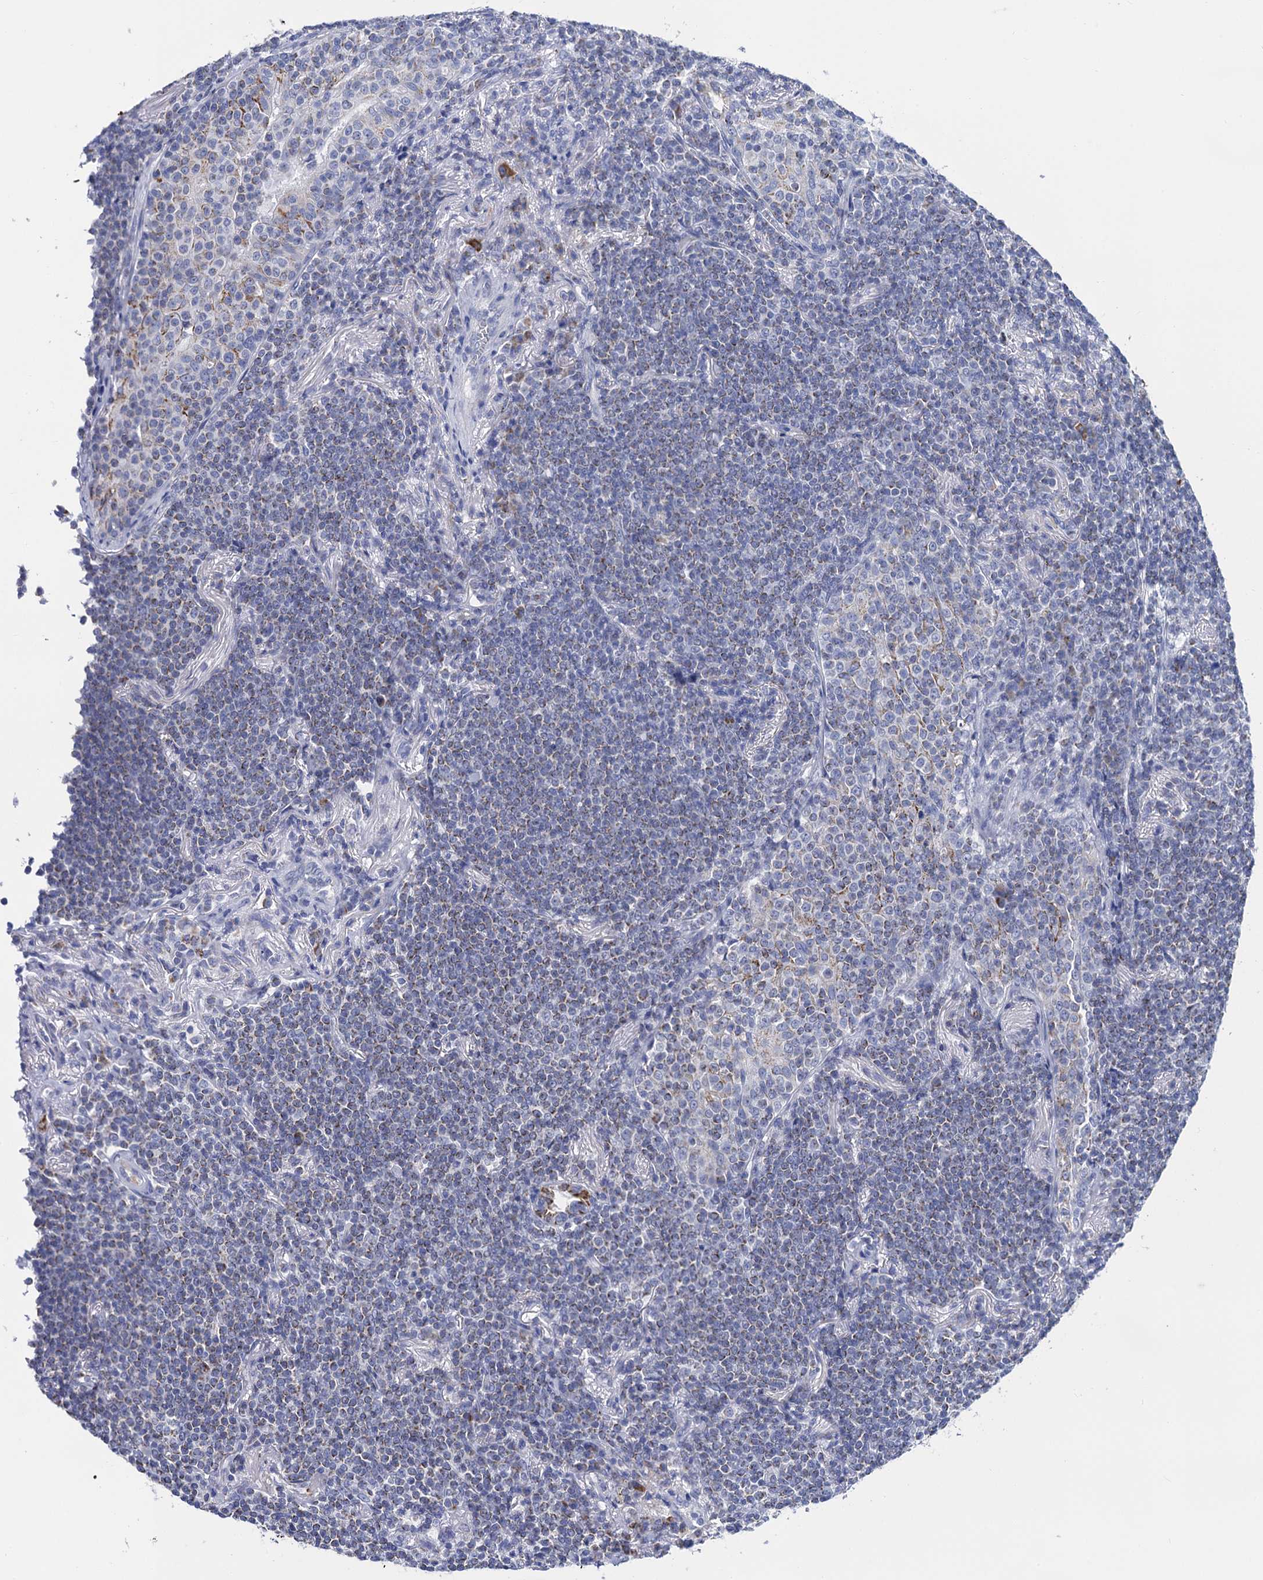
{"staining": {"intensity": "weak", "quantity": "<25%", "location": "cytoplasmic/membranous"}, "tissue": "lymphoma", "cell_type": "Tumor cells", "image_type": "cancer", "snomed": [{"axis": "morphology", "description": "Malignant lymphoma, non-Hodgkin's type, Low grade"}, {"axis": "topography", "description": "Lung"}], "caption": "The image shows no significant expression in tumor cells of lymphoma.", "gene": "ACADSB", "patient": {"sex": "female", "age": 71}}